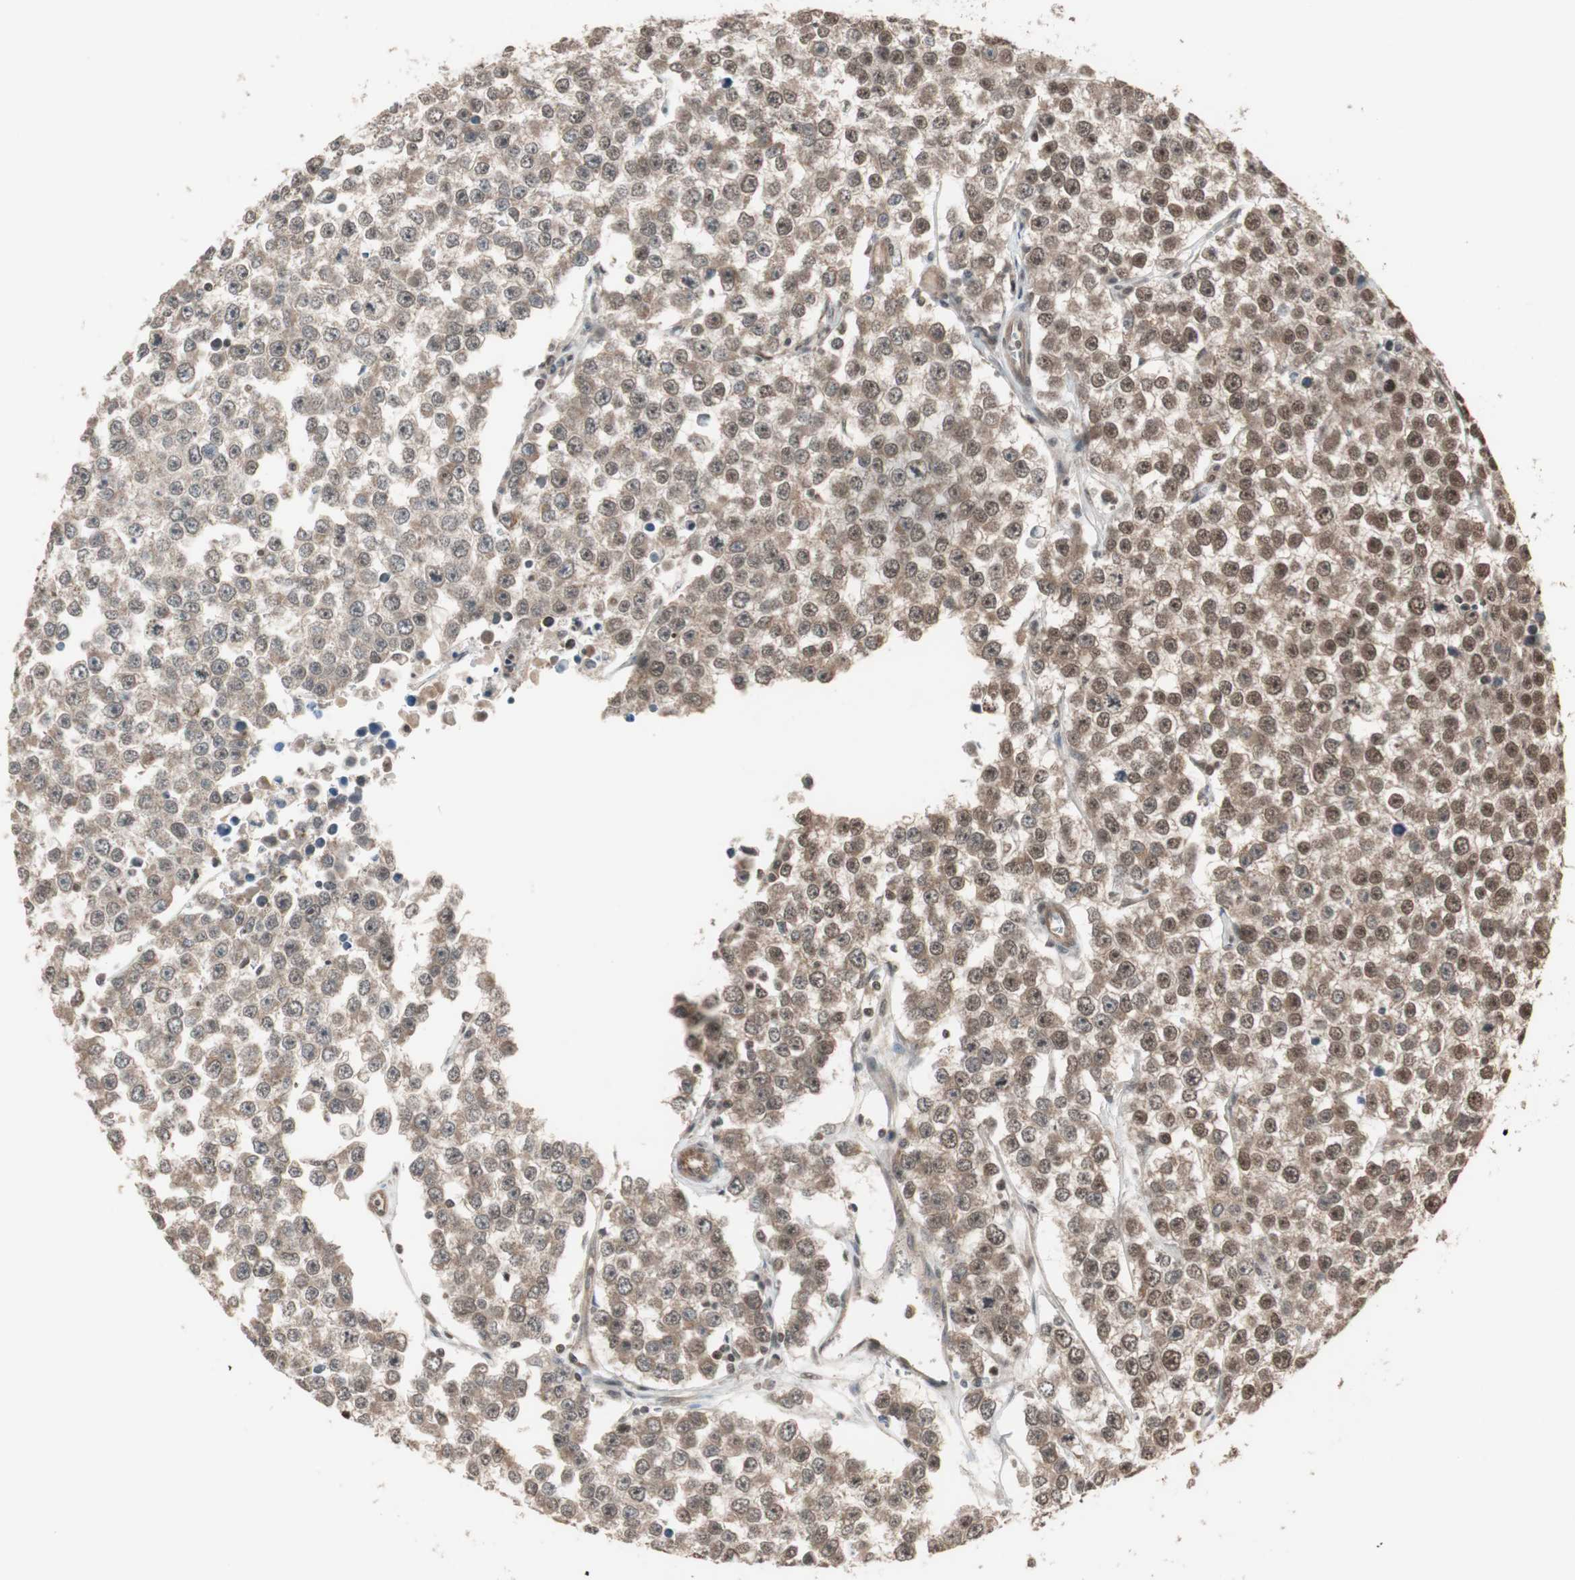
{"staining": {"intensity": "weak", "quantity": ">75%", "location": "cytoplasmic/membranous,nuclear"}, "tissue": "testis cancer", "cell_type": "Tumor cells", "image_type": "cancer", "snomed": [{"axis": "morphology", "description": "Seminoma, NOS"}, {"axis": "morphology", "description": "Carcinoma, Embryonal, NOS"}, {"axis": "topography", "description": "Testis"}], "caption": "This micrograph exhibits IHC staining of testis cancer (embryonal carcinoma), with low weak cytoplasmic/membranous and nuclear expression in approximately >75% of tumor cells.", "gene": "DRAP1", "patient": {"sex": "male", "age": 52}}